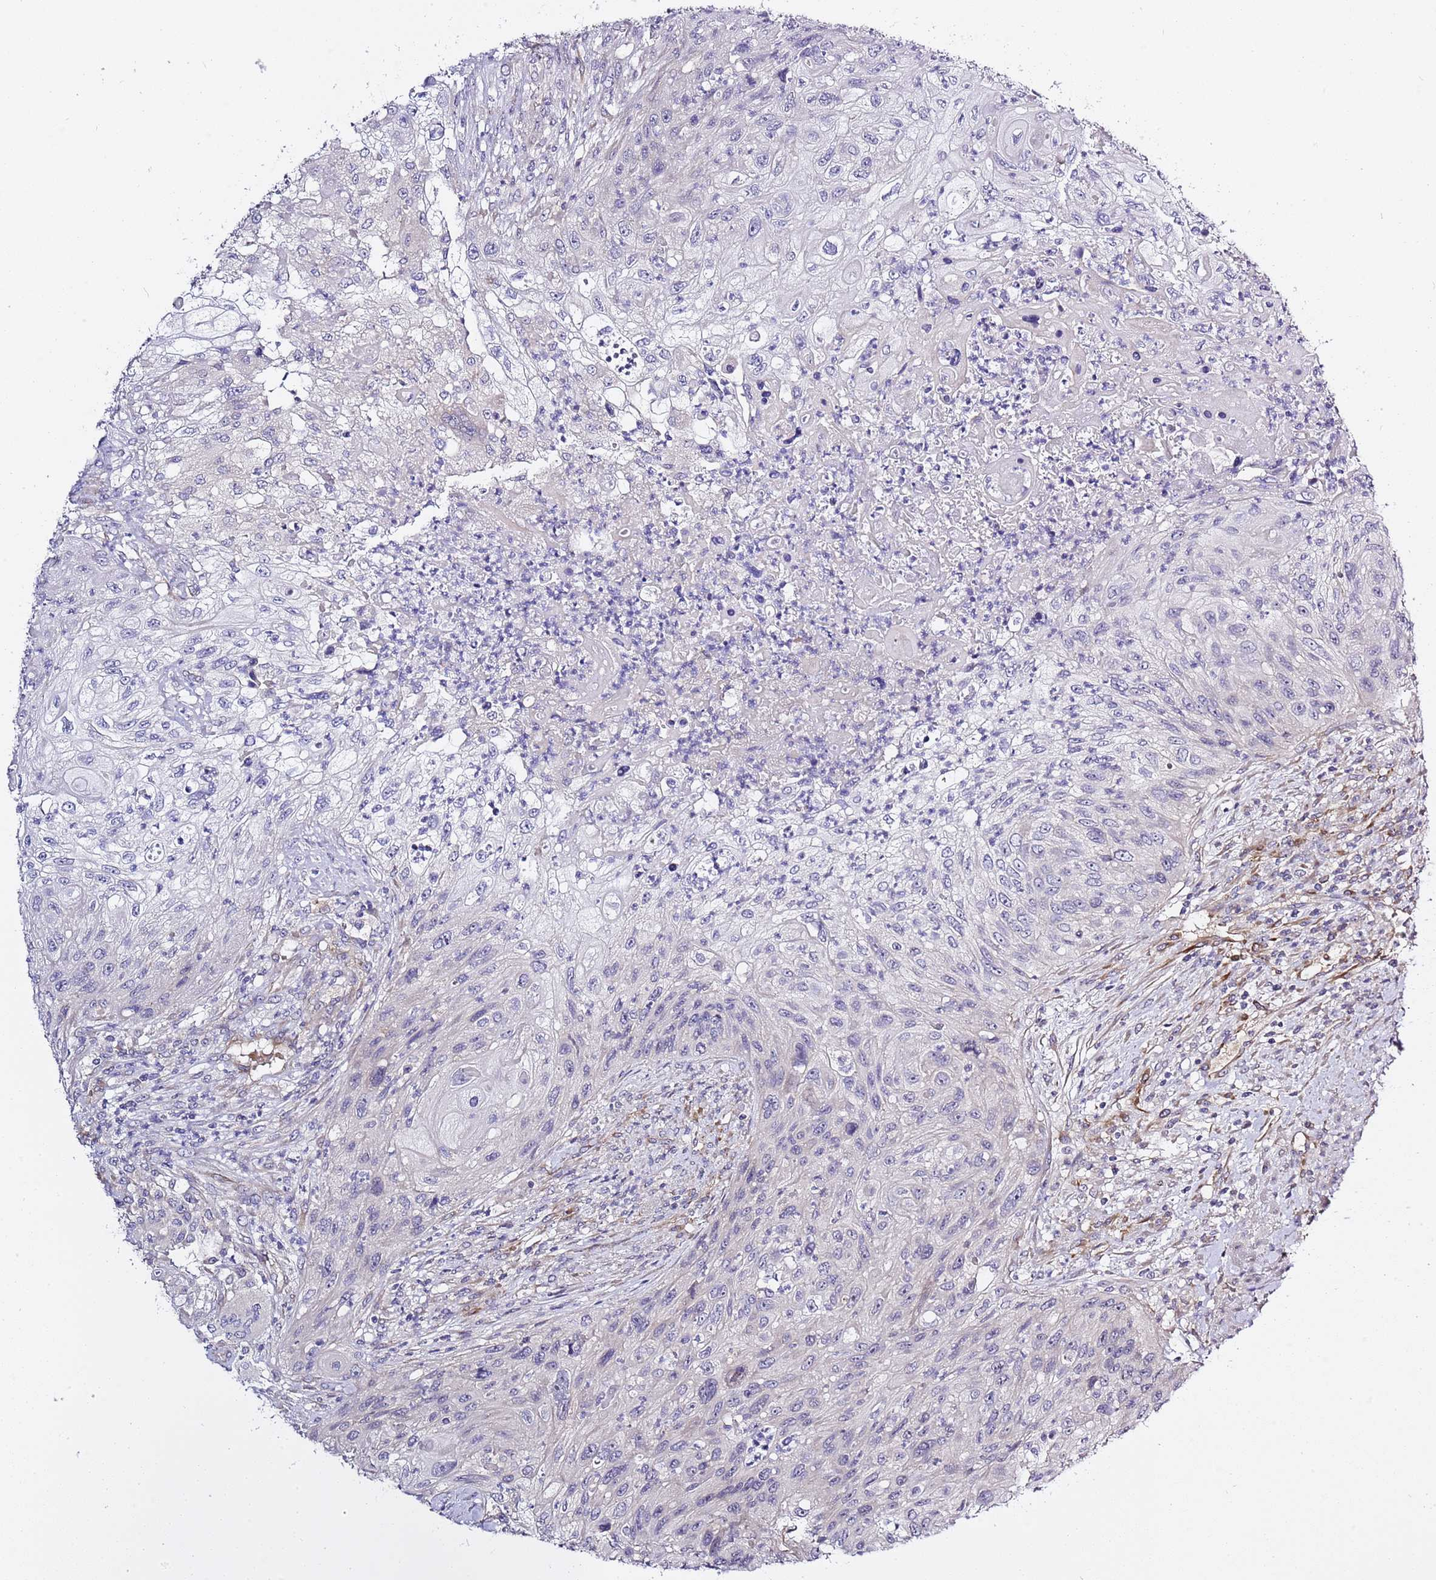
{"staining": {"intensity": "negative", "quantity": "none", "location": "none"}, "tissue": "urothelial cancer", "cell_type": "Tumor cells", "image_type": "cancer", "snomed": [{"axis": "morphology", "description": "Urothelial carcinoma, High grade"}, {"axis": "topography", "description": "Urinary bladder"}], "caption": "An image of human urothelial cancer is negative for staining in tumor cells. (DAB immunohistochemistry visualized using brightfield microscopy, high magnification).", "gene": "RFK", "patient": {"sex": "female", "age": 60}}